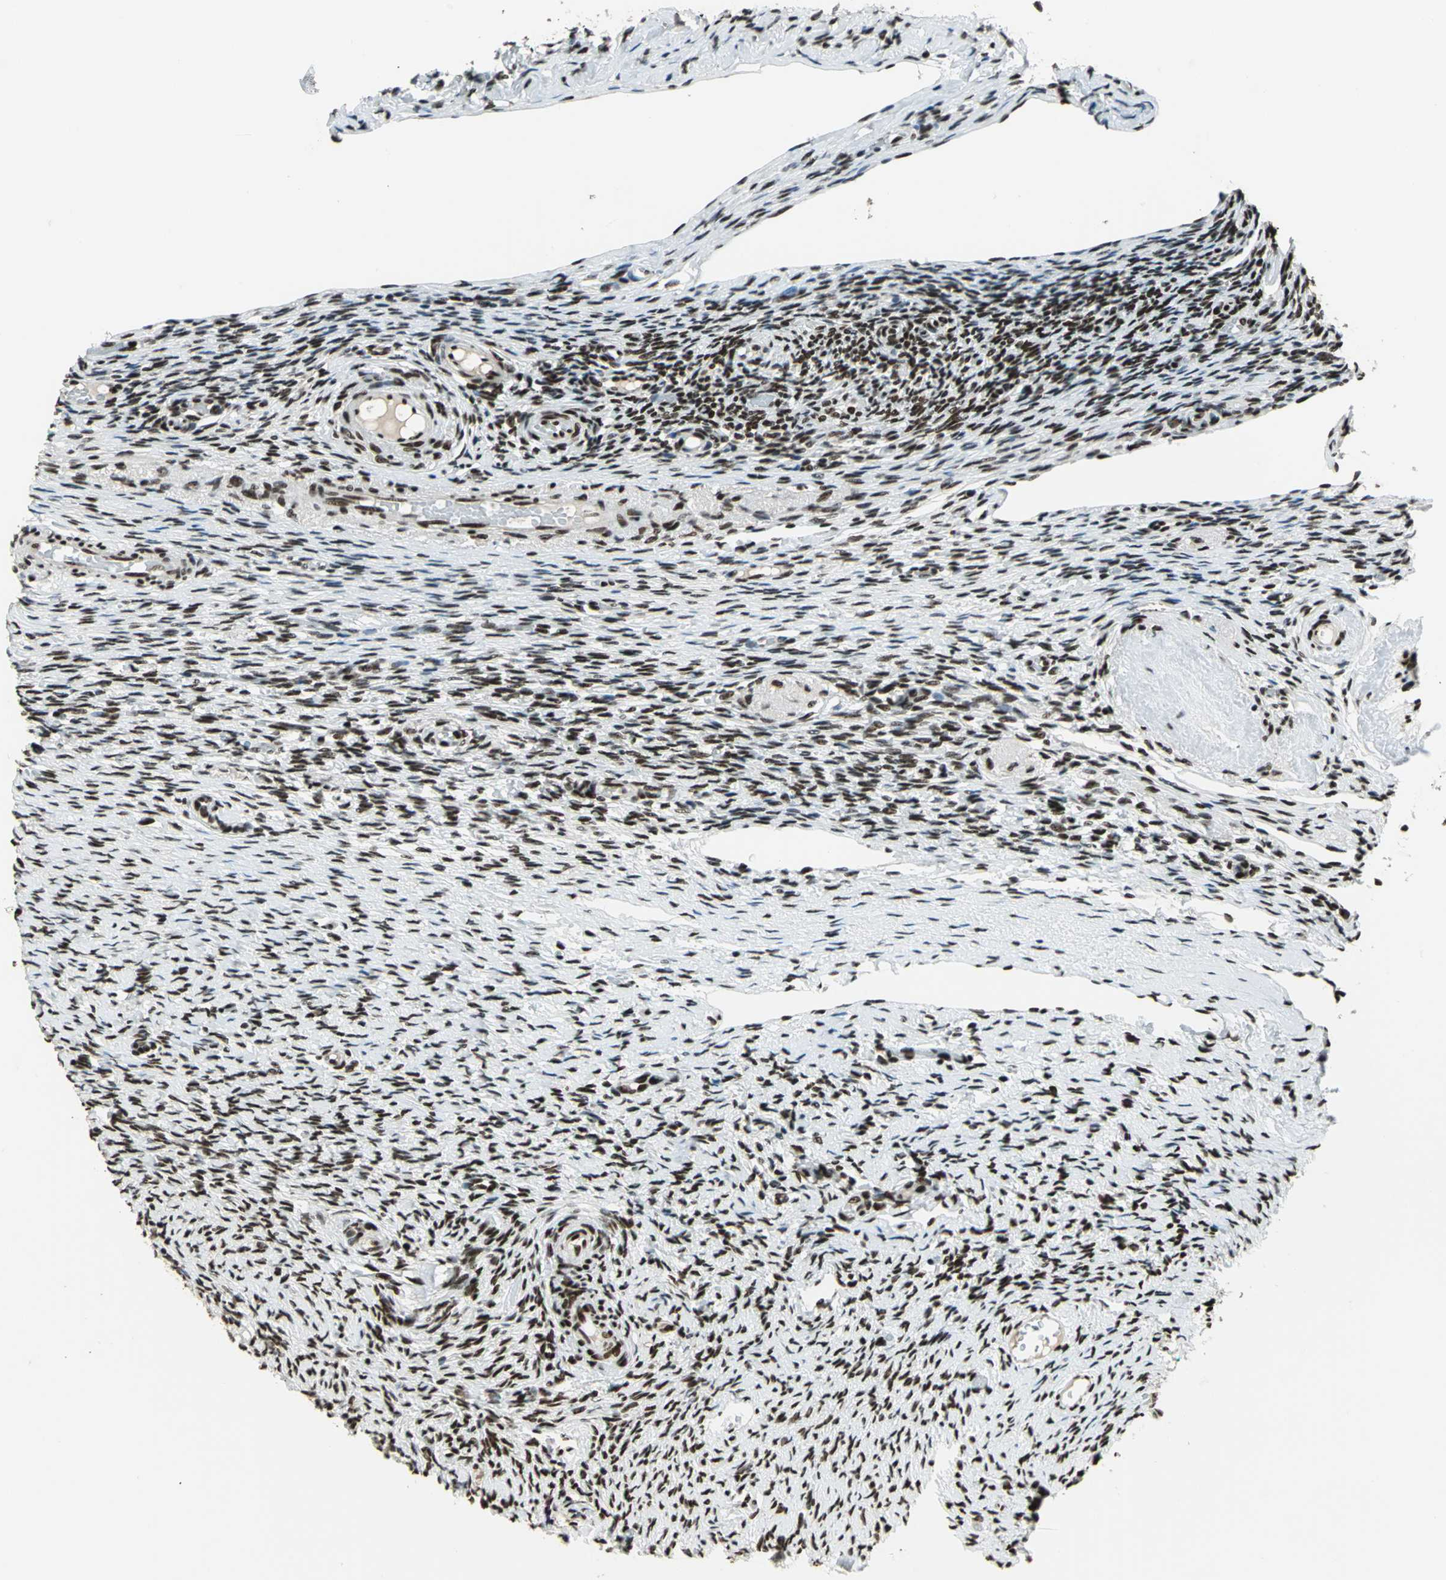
{"staining": {"intensity": "strong", "quantity": ">75%", "location": "nuclear"}, "tissue": "ovary", "cell_type": "Follicle cells", "image_type": "normal", "snomed": [{"axis": "morphology", "description": "Normal tissue, NOS"}, {"axis": "topography", "description": "Ovary"}], "caption": "An immunohistochemistry (IHC) micrograph of normal tissue is shown. Protein staining in brown shows strong nuclear positivity in ovary within follicle cells. (Brightfield microscopy of DAB IHC at high magnification).", "gene": "UBTF", "patient": {"sex": "female", "age": 60}}